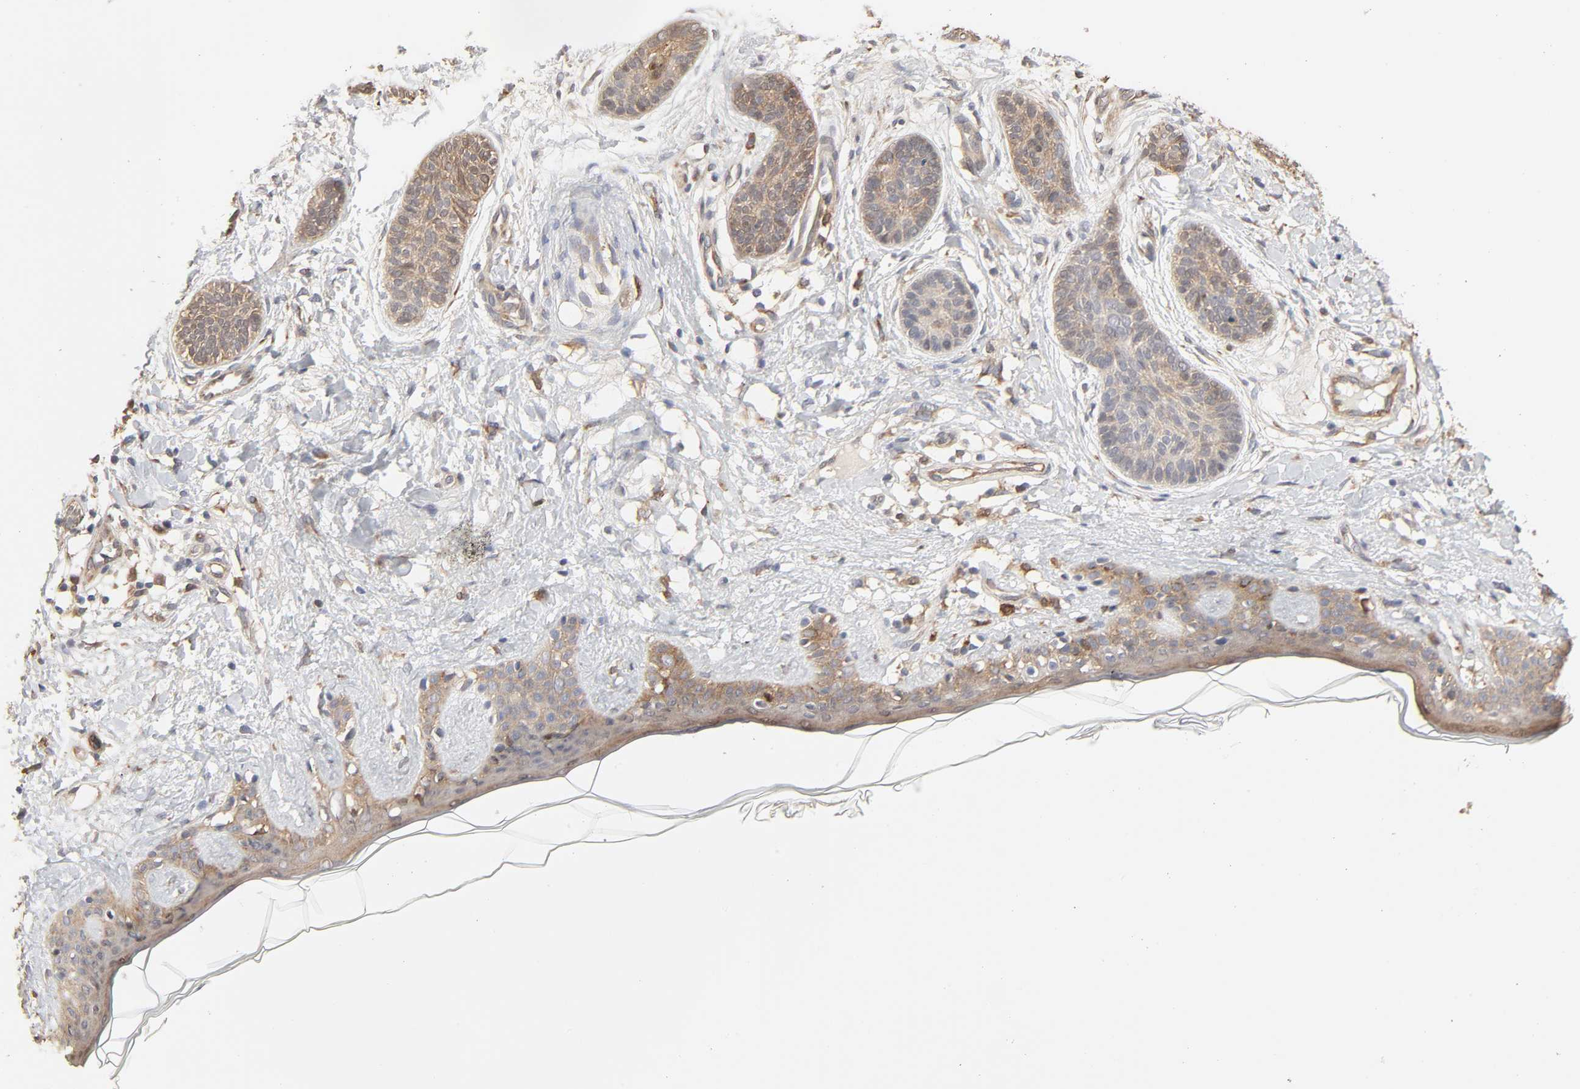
{"staining": {"intensity": "weak", "quantity": ">75%", "location": "cytoplasmic/membranous"}, "tissue": "skin cancer", "cell_type": "Tumor cells", "image_type": "cancer", "snomed": [{"axis": "morphology", "description": "Normal tissue, NOS"}, {"axis": "morphology", "description": "Basal cell carcinoma"}, {"axis": "topography", "description": "Skin"}], "caption": "Protein expression analysis of human skin cancer (basal cell carcinoma) reveals weak cytoplasmic/membranous expression in about >75% of tumor cells.", "gene": "NDRG2", "patient": {"sex": "male", "age": 63}}